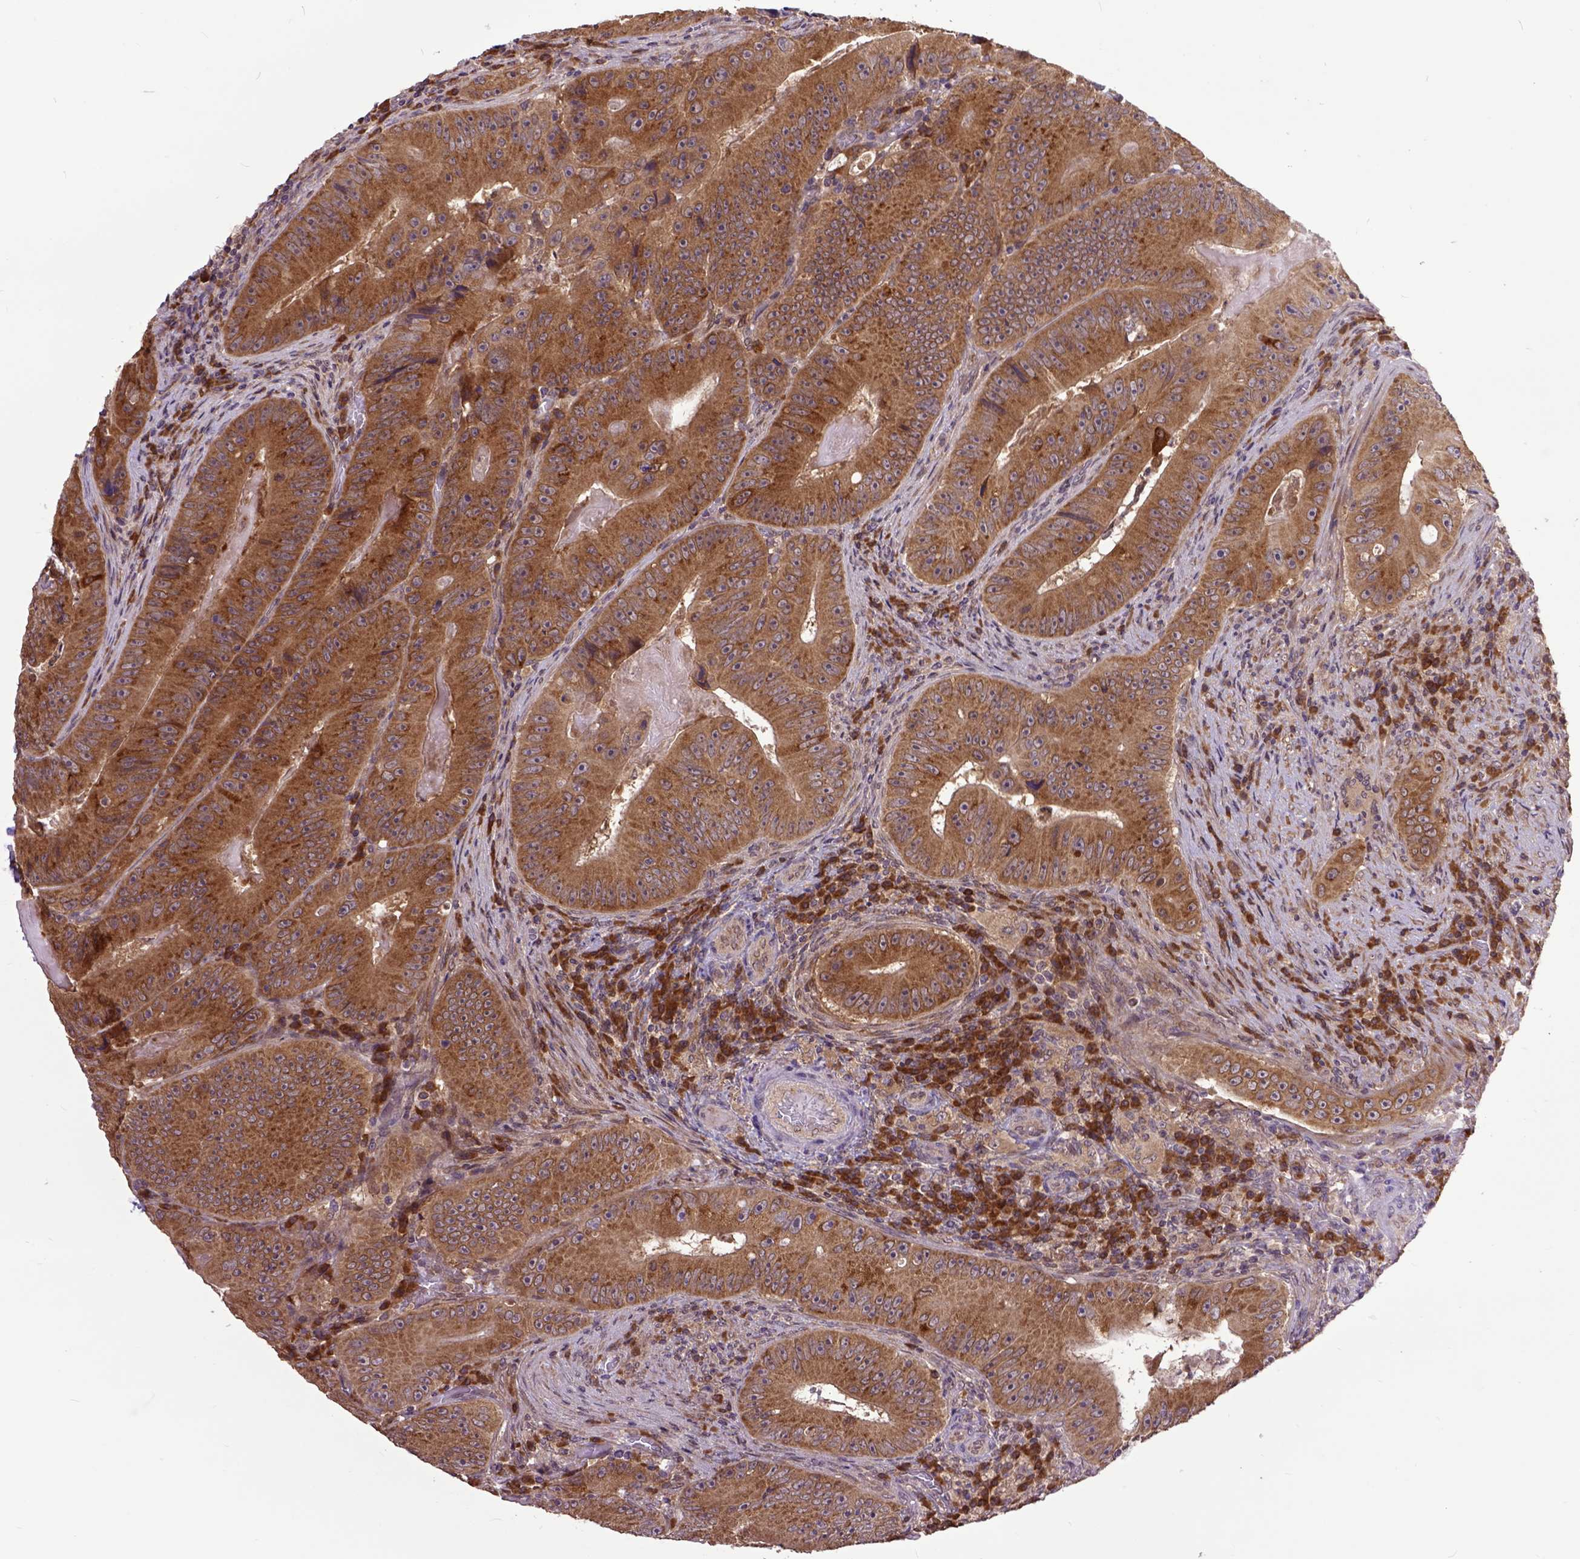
{"staining": {"intensity": "moderate", "quantity": ">75%", "location": "cytoplasmic/membranous"}, "tissue": "colorectal cancer", "cell_type": "Tumor cells", "image_type": "cancer", "snomed": [{"axis": "morphology", "description": "Adenocarcinoma, NOS"}, {"axis": "topography", "description": "Colon"}], "caption": "Immunohistochemistry (IHC) (DAB) staining of colorectal cancer (adenocarcinoma) displays moderate cytoplasmic/membranous protein staining in about >75% of tumor cells.", "gene": "ARL1", "patient": {"sex": "female", "age": 86}}